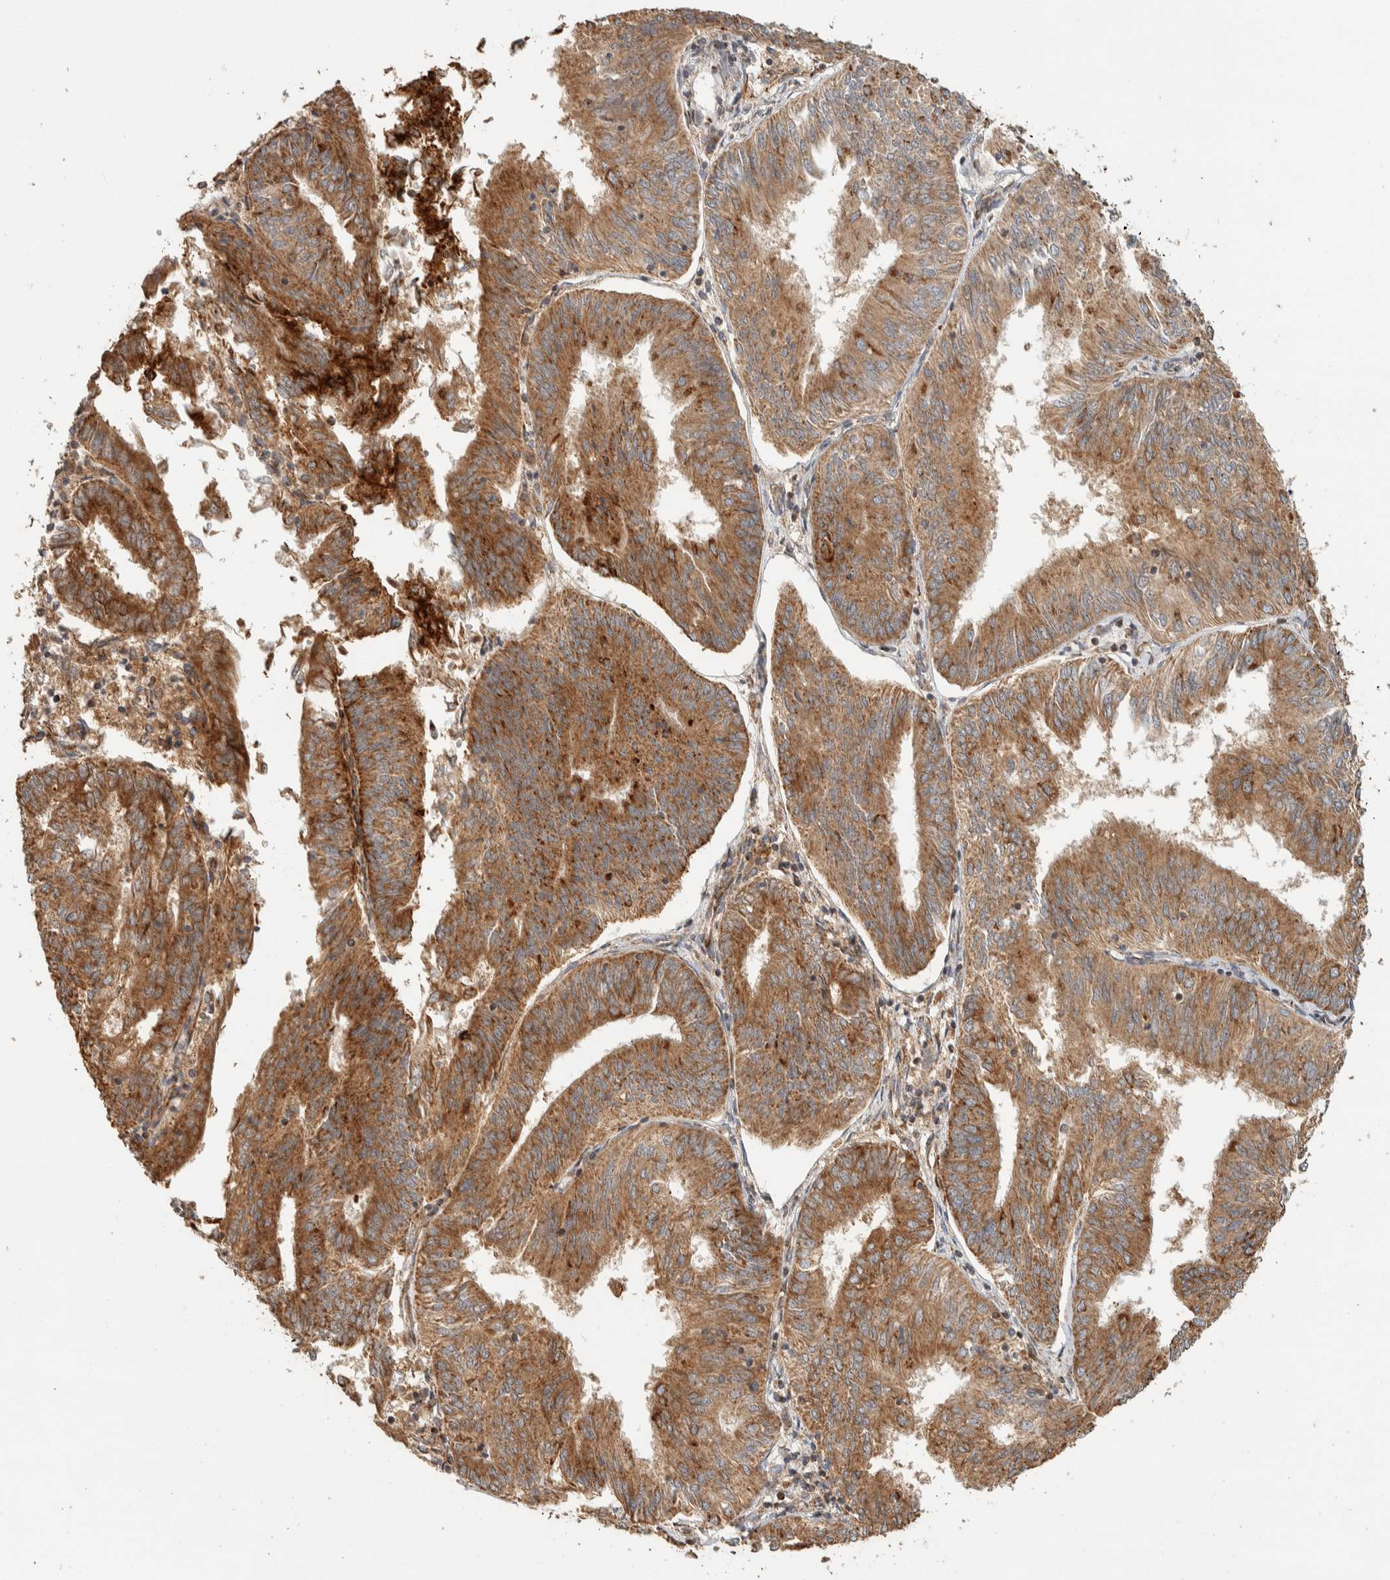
{"staining": {"intensity": "moderate", "quantity": ">75%", "location": "cytoplasmic/membranous"}, "tissue": "endometrial cancer", "cell_type": "Tumor cells", "image_type": "cancer", "snomed": [{"axis": "morphology", "description": "Adenocarcinoma, NOS"}, {"axis": "topography", "description": "Endometrium"}], "caption": "Protein analysis of endometrial cancer (adenocarcinoma) tissue shows moderate cytoplasmic/membranous expression in about >75% of tumor cells.", "gene": "KIF9", "patient": {"sex": "female", "age": 58}}